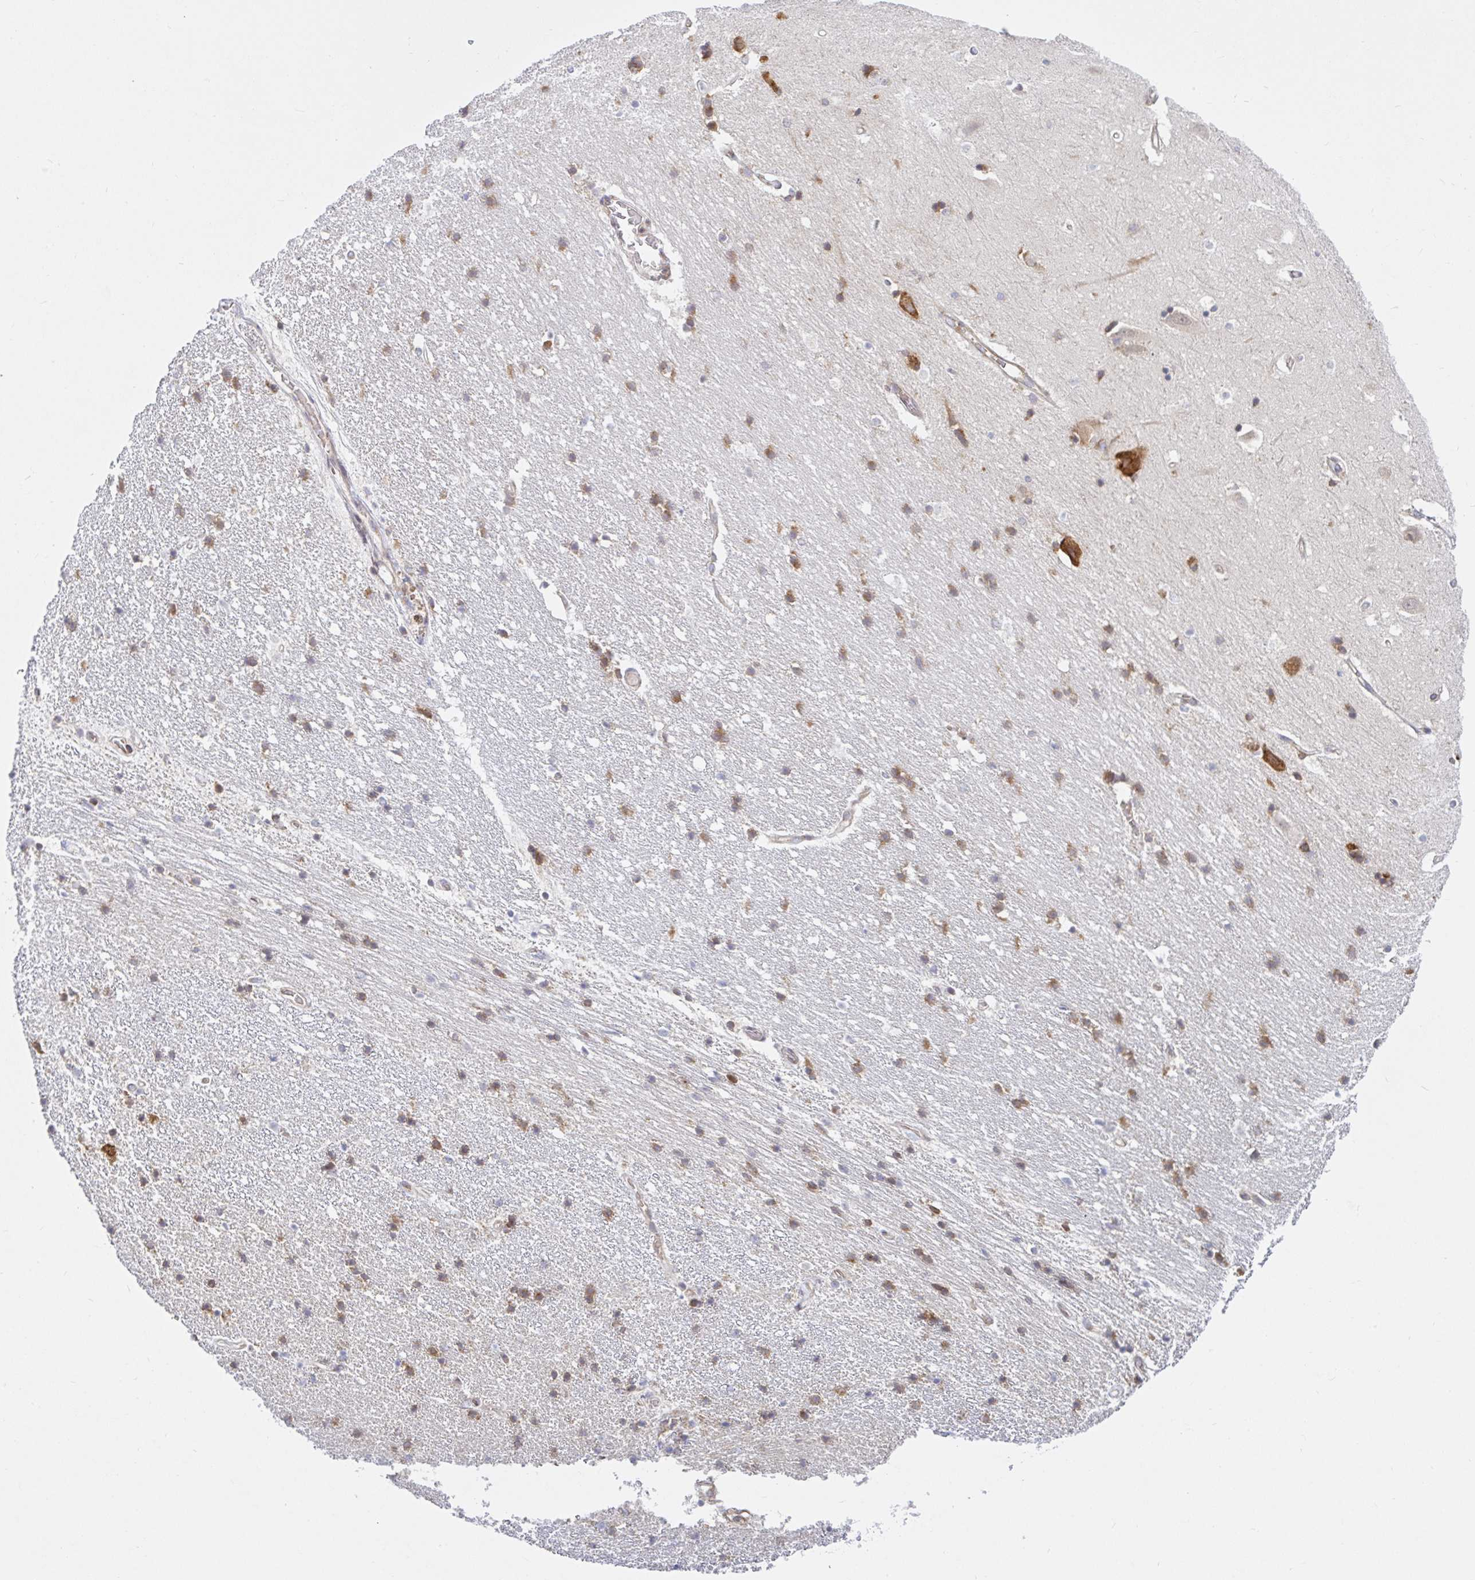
{"staining": {"intensity": "moderate", "quantity": "<25%", "location": "cytoplasmic/membranous"}, "tissue": "hippocampus", "cell_type": "Glial cells", "image_type": "normal", "snomed": [{"axis": "morphology", "description": "Normal tissue, NOS"}, {"axis": "topography", "description": "Hippocampus"}], "caption": "Immunohistochemistry (DAB (3,3'-diaminobenzidine)) staining of benign hippocampus displays moderate cytoplasmic/membranous protein expression in about <25% of glial cells. The staining is performed using DAB (3,3'-diaminobenzidine) brown chromogen to label protein expression. The nuclei are counter-stained blue using hematoxylin.", "gene": "LARP1", "patient": {"sex": "male", "age": 63}}